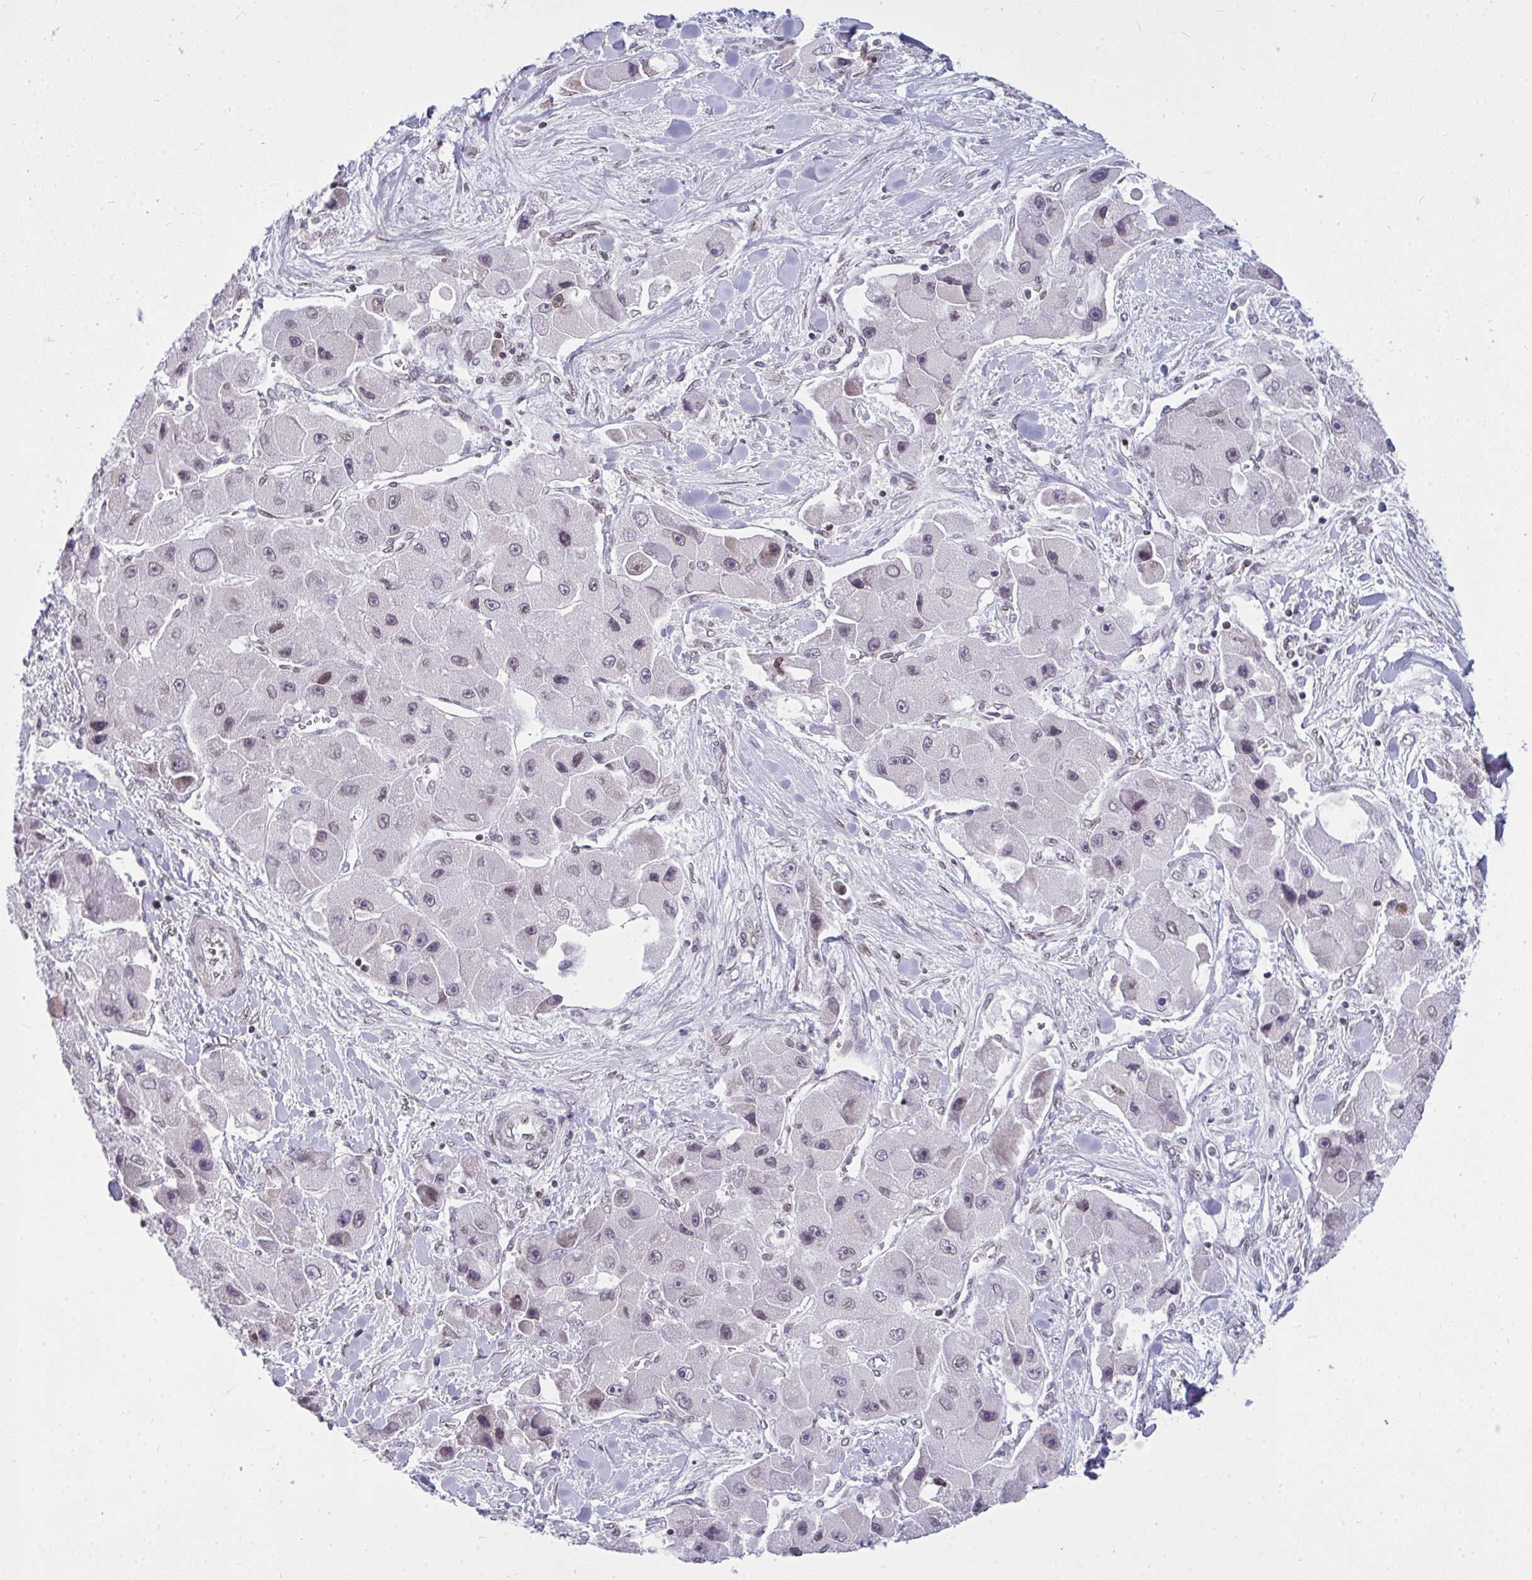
{"staining": {"intensity": "weak", "quantity": "<25%", "location": "cytoplasmic/membranous,nuclear"}, "tissue": "liver cancer", "cell_type": "Tumor cells", "image_type": "cancer", "snomed": [{"axis": "morphology", "description": "Carcinoma, Hepatocellular, NOS"}, {"axis": "topography", "description": "Liver"}], "caption": "The immunohistochemistry image has no significant staining in tumor cells of liver cancer tissue. The staining was performed using DAB (3,3'-diaminobenzidine) to visualize the protein expression in brown, while the nuclei were stained in blue with hematoxylin (Magnification: 20x).", "gene": "LMNB2", "patient": {"sex": "male", "age": 24}}